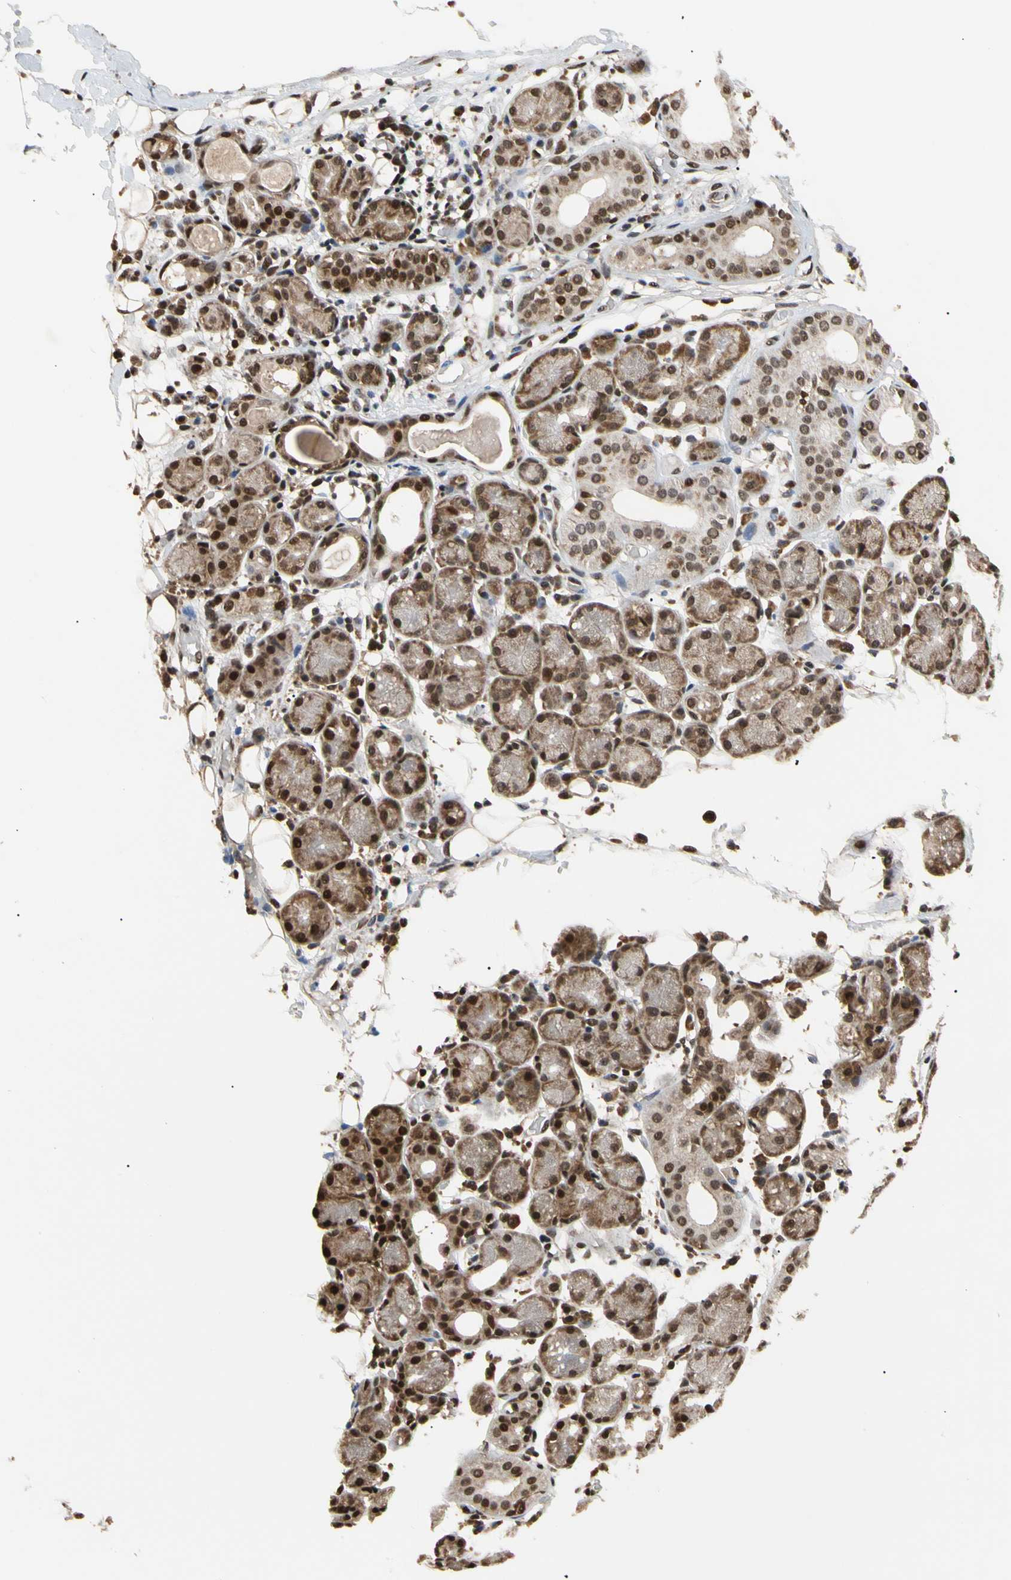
{"staining": {"intensity": "strong", "quantity": ">75%", "location": "cytoplasmic/membranous,nuclear"}, "tissue": "salivary gland", "cell_type": "Glandular cells", "image_type": "normal", "snomed": [{"axis": "morphology", "description": "Normal tissue, NOS"}, {"axis": "topography", "description": "Salivary gland"}, {"axis": "topography", "description": "Peripheral nerve tissue"}], "caption": "Salivary gland stained with a brown dye demonstrates strong cytoplasmic/membranous,nuclear positive staining in about >75% of glandular cells.", "gene": "EIF1AX", "patient": {"sex": "male", "age": 62}}